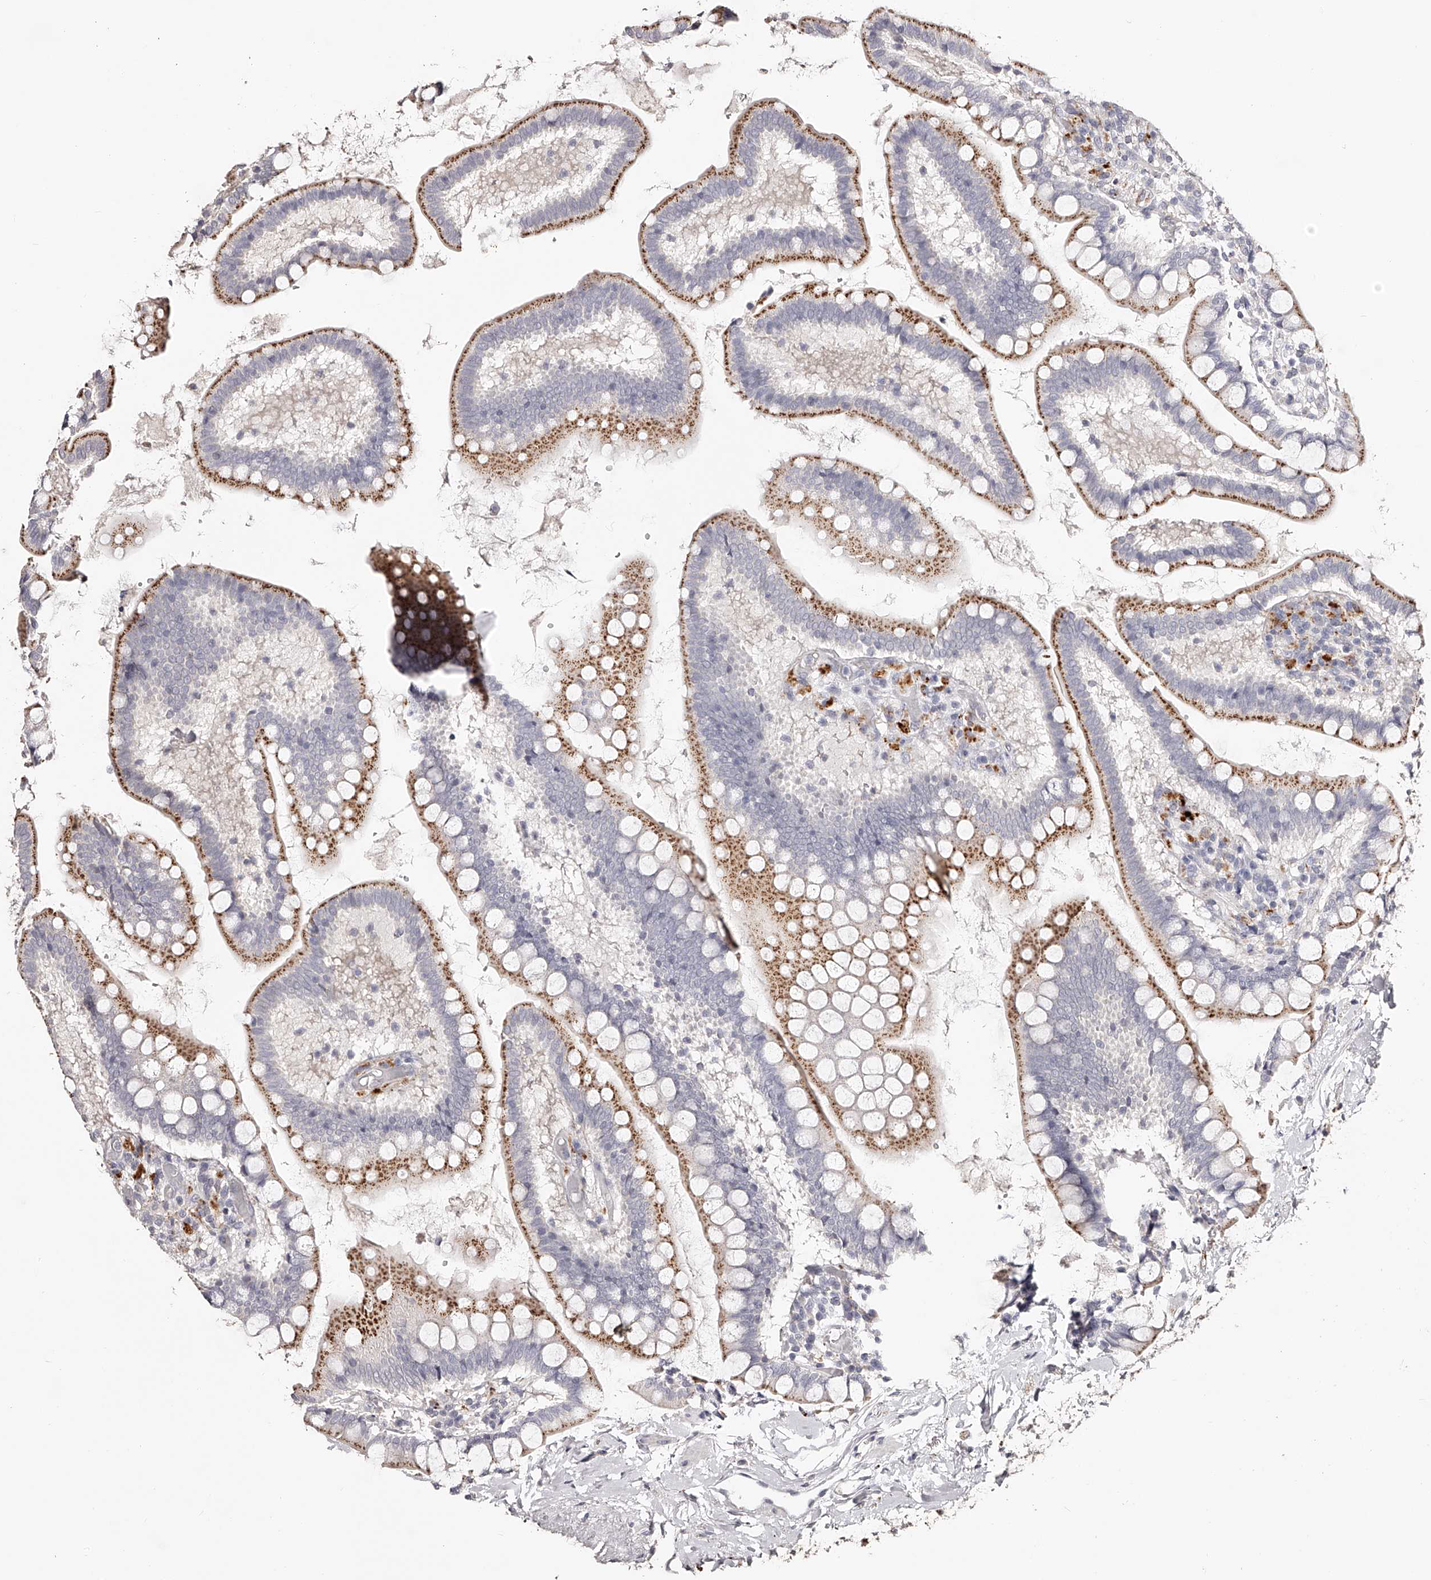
{"staining": {"intensity": "moderate", "quantity": "25%-75%", "location": "cytoplasmic/membranous"}, "tissue": "small intestine", "cell_type": "Glandular cells", "image_type": "normal", "snomed": [{"axis": "morphology", "description": "Normal tissue, NOS"}, {"axis": "topography", "description": "Small intestine"}], "caption": "The micrograph demonstrates staining of unremarkable small intestine, revealing moderate cytoplasmic/membranous protein staining (brown color) within glandular cells. Using DAB (3,3'-diaminobenzidine) (brown) and hematoxylin (blue) stains, captured at high magnification using brightfield microscopy.", "gene": "SLC35D3", "patient": {"sex": "female", "age": 84}}